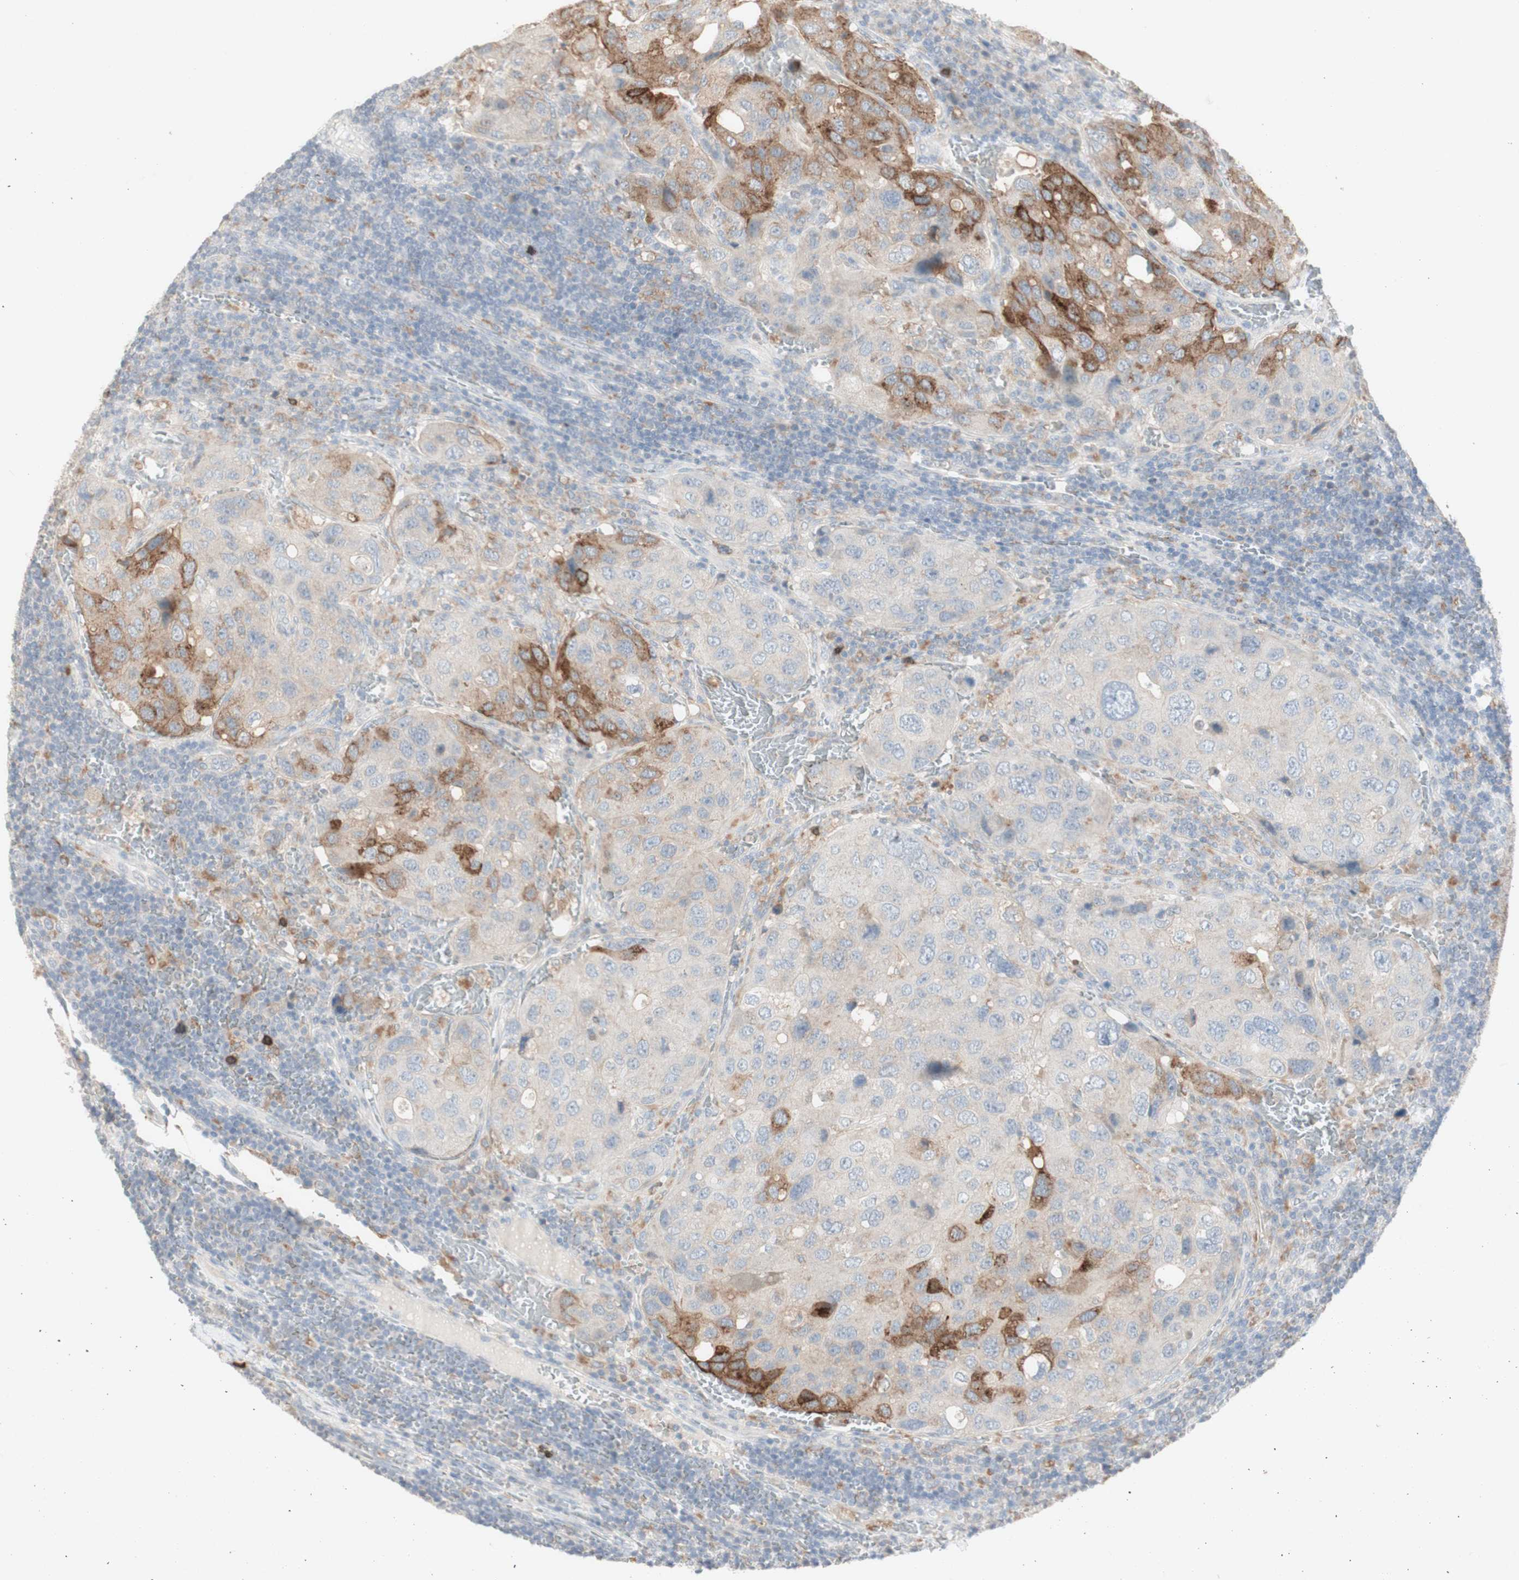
{"staining": {"intensity": "moderate", "quantity": "<25%", "location": "cytoplasmic/membranous"}, "tissue": "urothelial cancer", "cell_type": "Tumor cells", "image_type": "cancer", "snomed": [{"axis": "morphology", "description": "Urothelial carcinoma, High grade"}, {"axis": "topography", "description": "Lymph node"}, {"axis": "topography", "description": "Urinary bladder"}], "caption": "This photomicrograph shows immunohistochemistry staining of human urothelial cancer, with low moderate cytoplasmic/membranous positivity in approximately <25% of tumor cells.", "gene": "ATP6V1B1", "patient": {"sex": "male", "age": 51}}